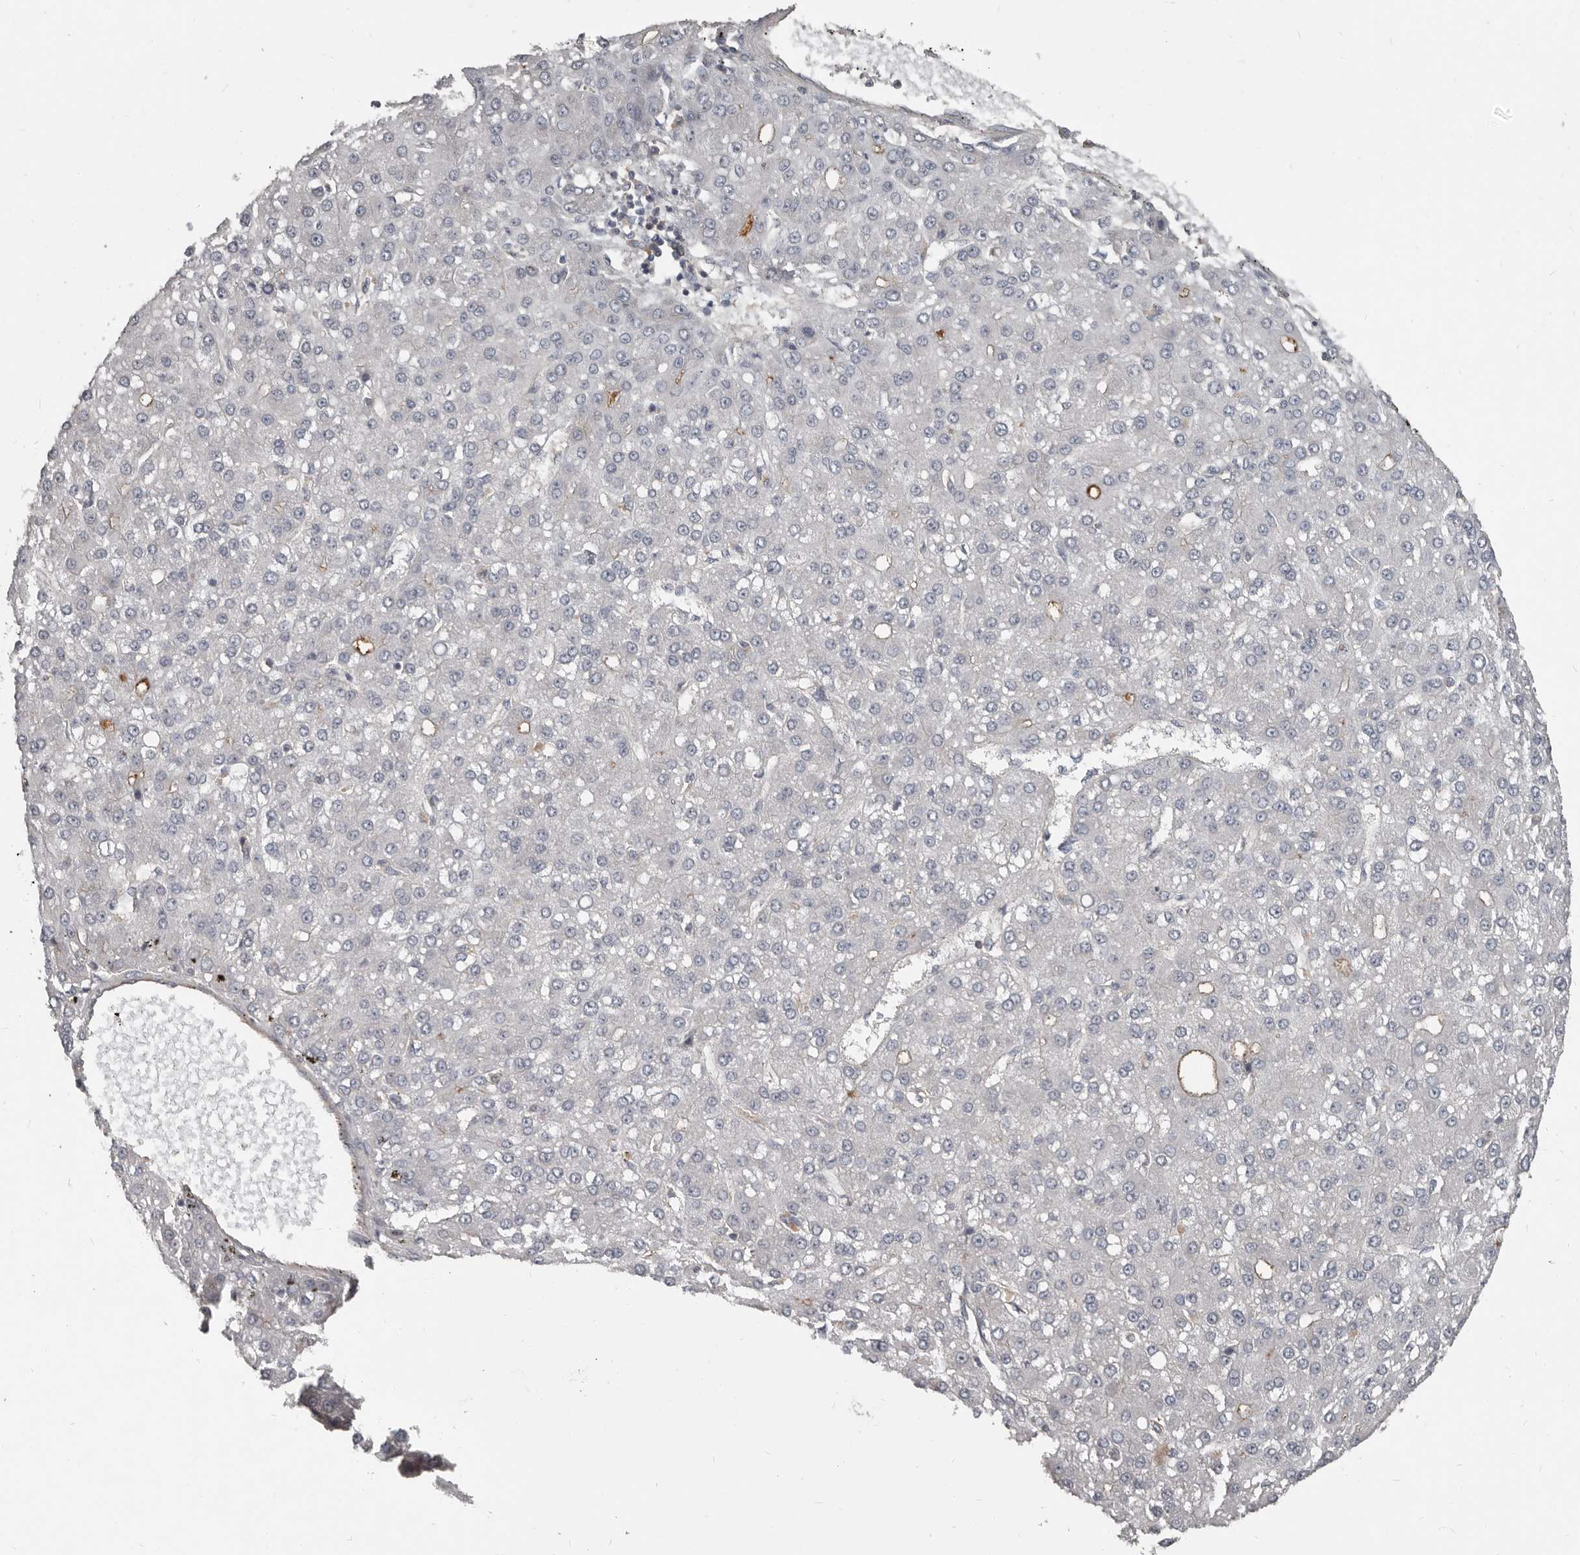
{"staining": {"intensity": "negative", "quantity": "none", "location": "none"}, "tissue": "liver cancer", "cell_type": "Tumor cells", "image_type": "cancer", "snomed": [{"axis": "morphology", "description": "Carcinoma, Hepatocellular, NOS"}, {"axis": "topography", "description": "Liver"}], "caption": "Immunohistochemical staining of human liver cancer (hepatocellular carcinoma) displays no significant expression in tumor cells.", "gene": "CA6", "patient": {"sex": "male", "age": 67}}